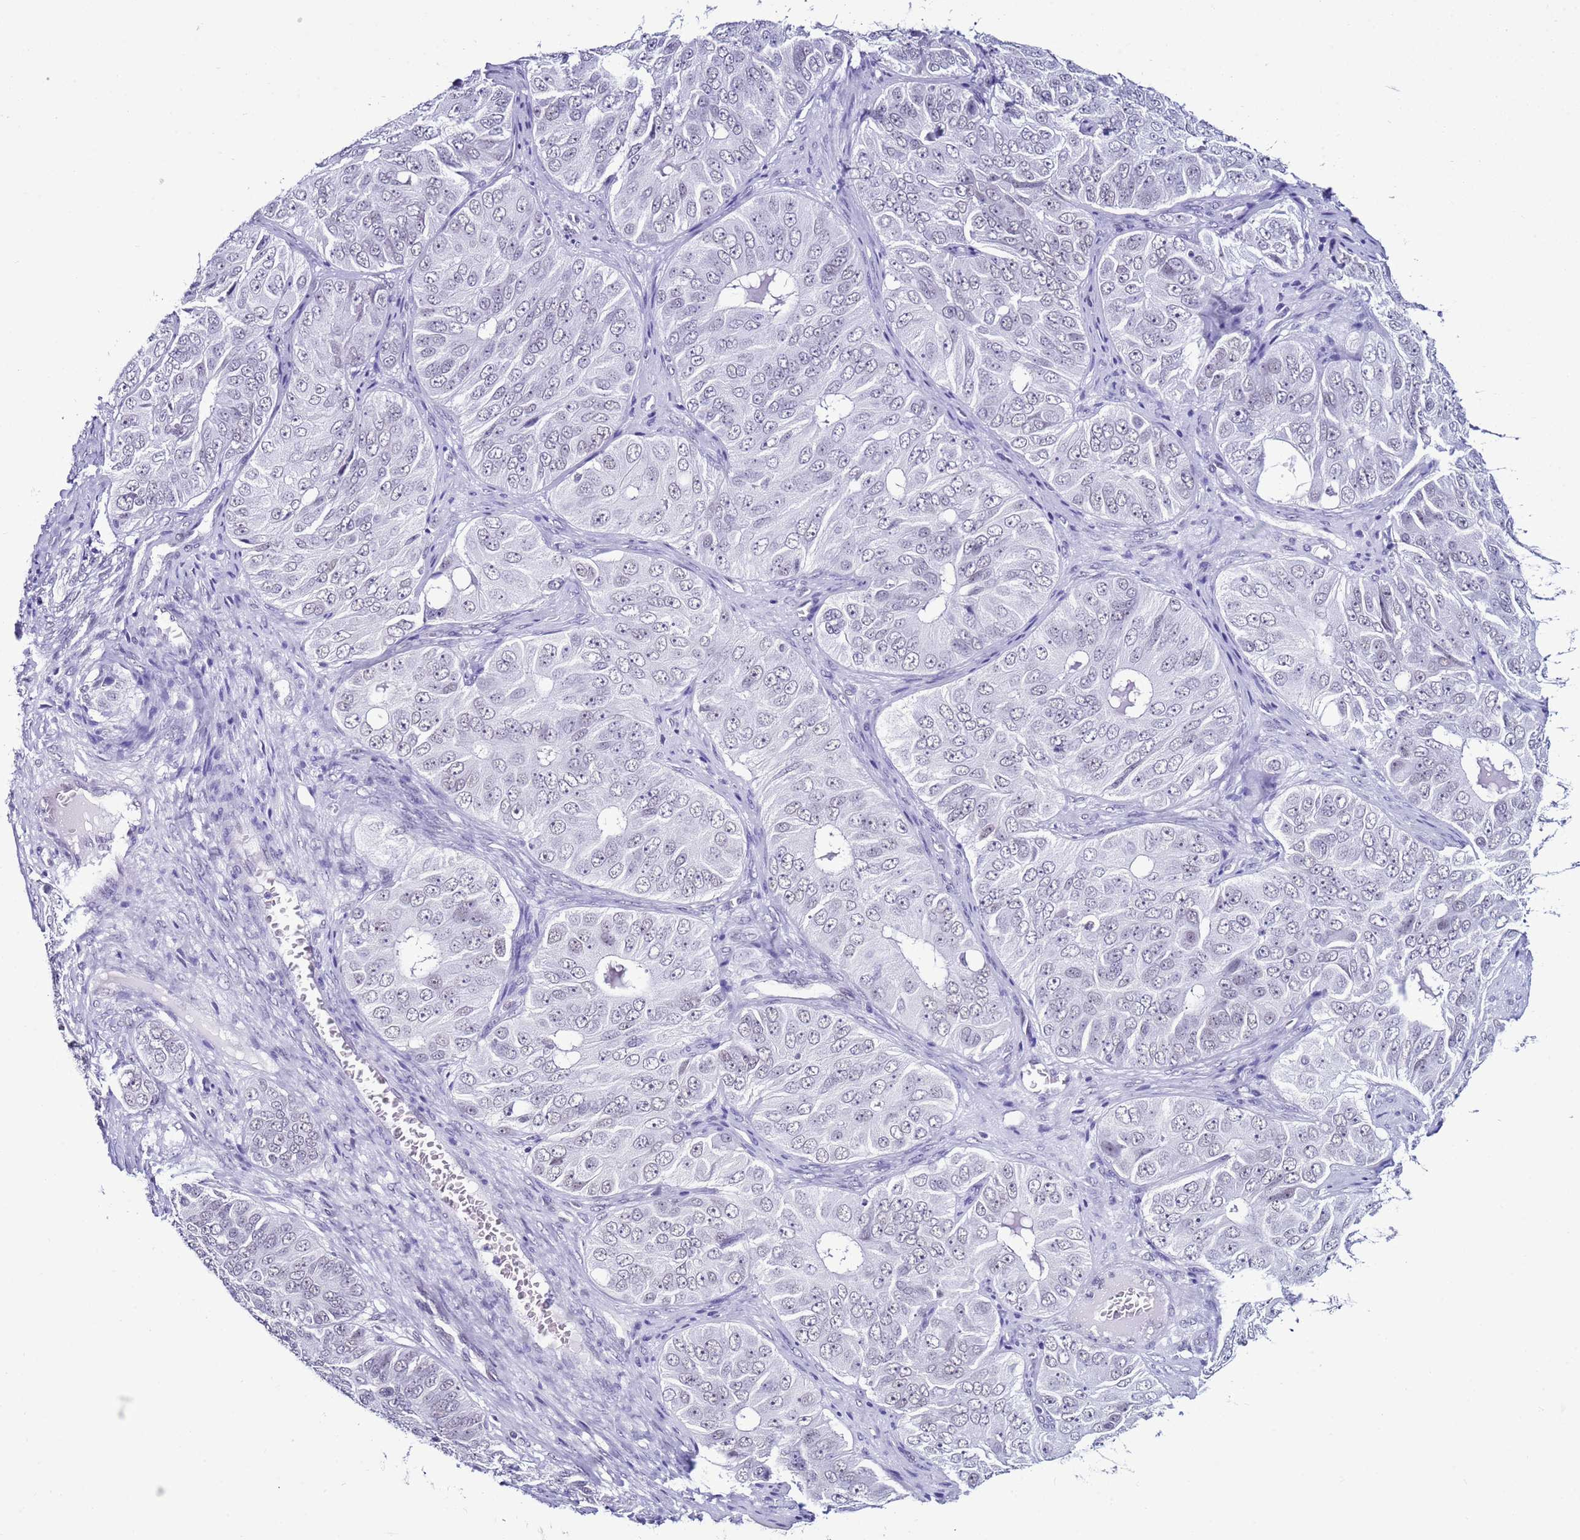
{"staining": {"intensity": "negative", "quantity": "none", "location": "none"}, "tissue": "ovarian cancer", "cell_type": "Tumor cells", "image_type": "cancer", "snomed": [{"axis": "morphology", "description": "Carcinoma, endometroid"}, {"axis": "topography", "description": "Ovary"}], "caption": "The photomicrograph shows no significant expression in tumor cells of endometroid carcinoma (ovarian).", "gene": "DHX15", "patient": {"sex": "female", "age": 51}}